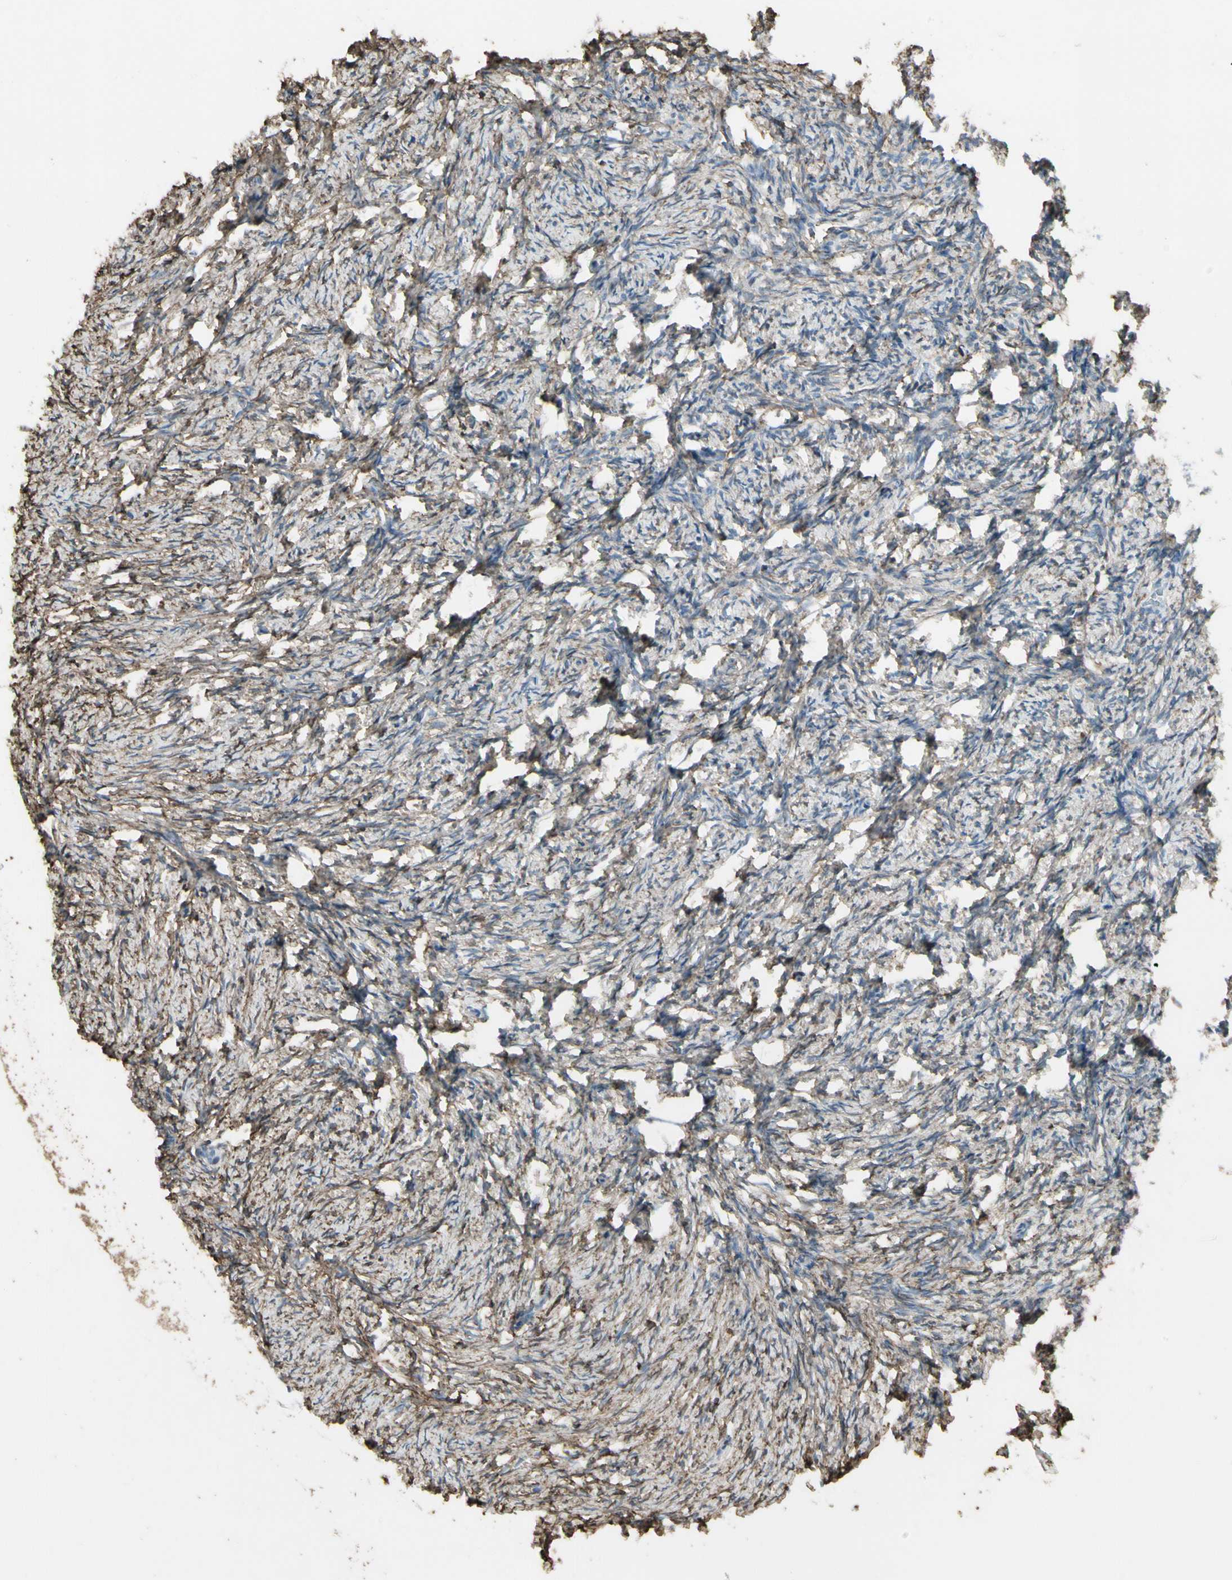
{"staining": {"intensity": "moderate", "quantity": "25%-75%", "location": "cytoplasmic/membranous"}, "tissue": "ovary", "cell_type": "Ovarian stroma cells", "image_type": "normal", "snomed": [{"axis": "morphology", "description": "Normal tissue, NOS"}, {"axis": "topography", "description": "Ovary"}], "caption": "Immunohistochemistry (IHC) of unremarkable ovary reveals medium levels of moderate cytoplasmic/membranous staining in about 25%-75% of ovarian stroma cells.", "gene": "PIGR", "patient": {"sex": "female", "age": 60}}